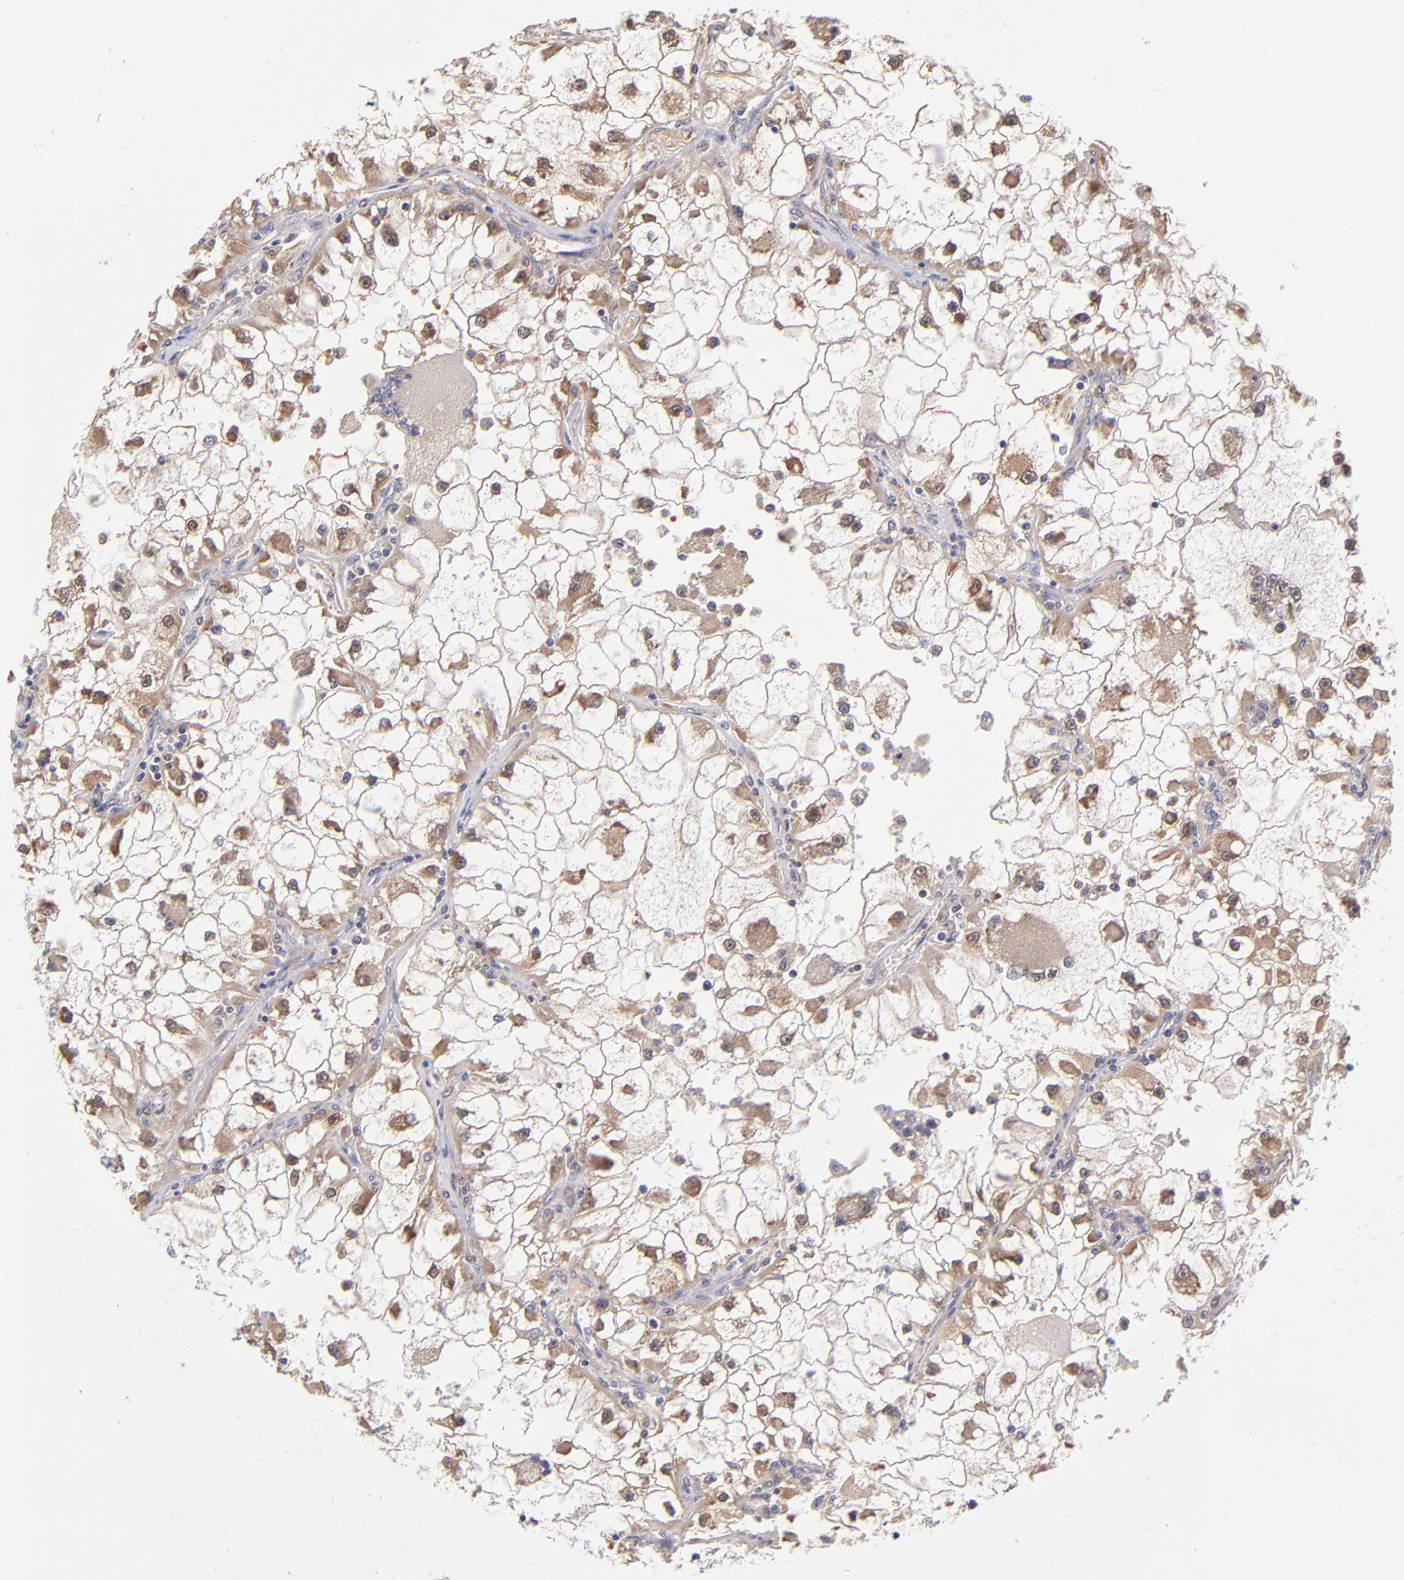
{"staining": {"intensity": "moderate", "quantity": "25%-75%", "location": "cytoplasmic/membranous"}, "tissue": "renal cancer", "cell_type": "Tumor cells", "image_type": "cancer", "snomed": [{"axis": "morphology", "description": "Adenocarcinoma, NOS"}, {"axis": "topography", "description": "Kidney"}], "caption": "An image of renal adenocarcinoma stained for a protein displays moderate cytoplasmic/membranous brown staining in tumor cells. (DAB = brown stain, brightfield microscopy at high magnification).", "gene": "UBE2H", "patient": {"sex": "female", "age": 73}}